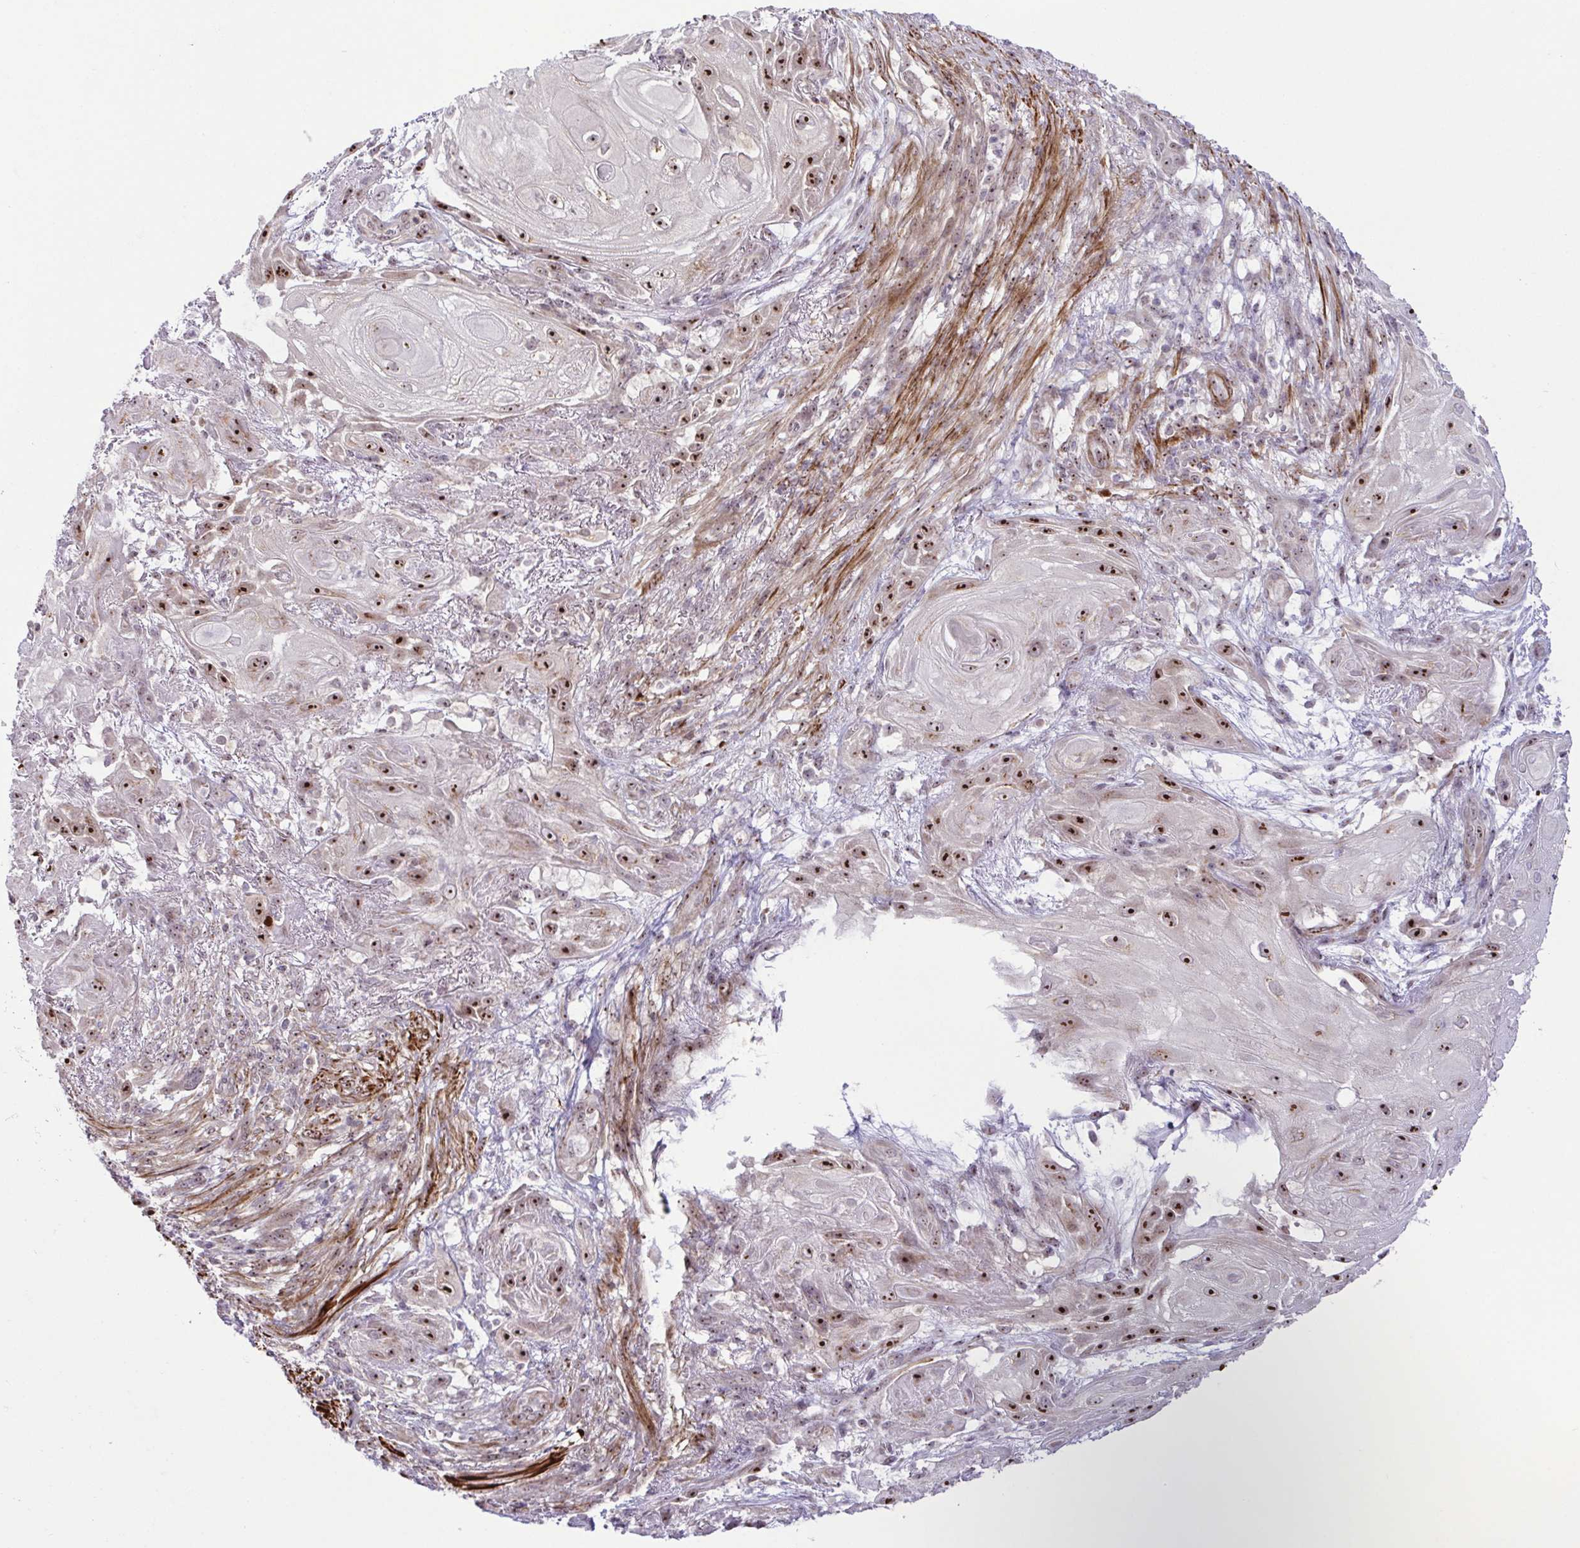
{"staining": {"intensity": "strong", "quantity": "25%-75%", "location": "nuclear"}, "tissue": "skin cancer", "cell_type": "Tumor cells", "image_type": "cancer", "snomed": [{"axis": "morphology", "description": "Squamous cell carcinoma, NOS"}, {"axis": "topography", "description": "Skin"}], "caption": "Strong nuclear staining for a protein is appreciated in approximately 25%-75% of tumor cells of squamous cell carcinoma (skin) using IHC.", "gene": "RSL24D1", "patient": {"sex": "male", "age": 62}}